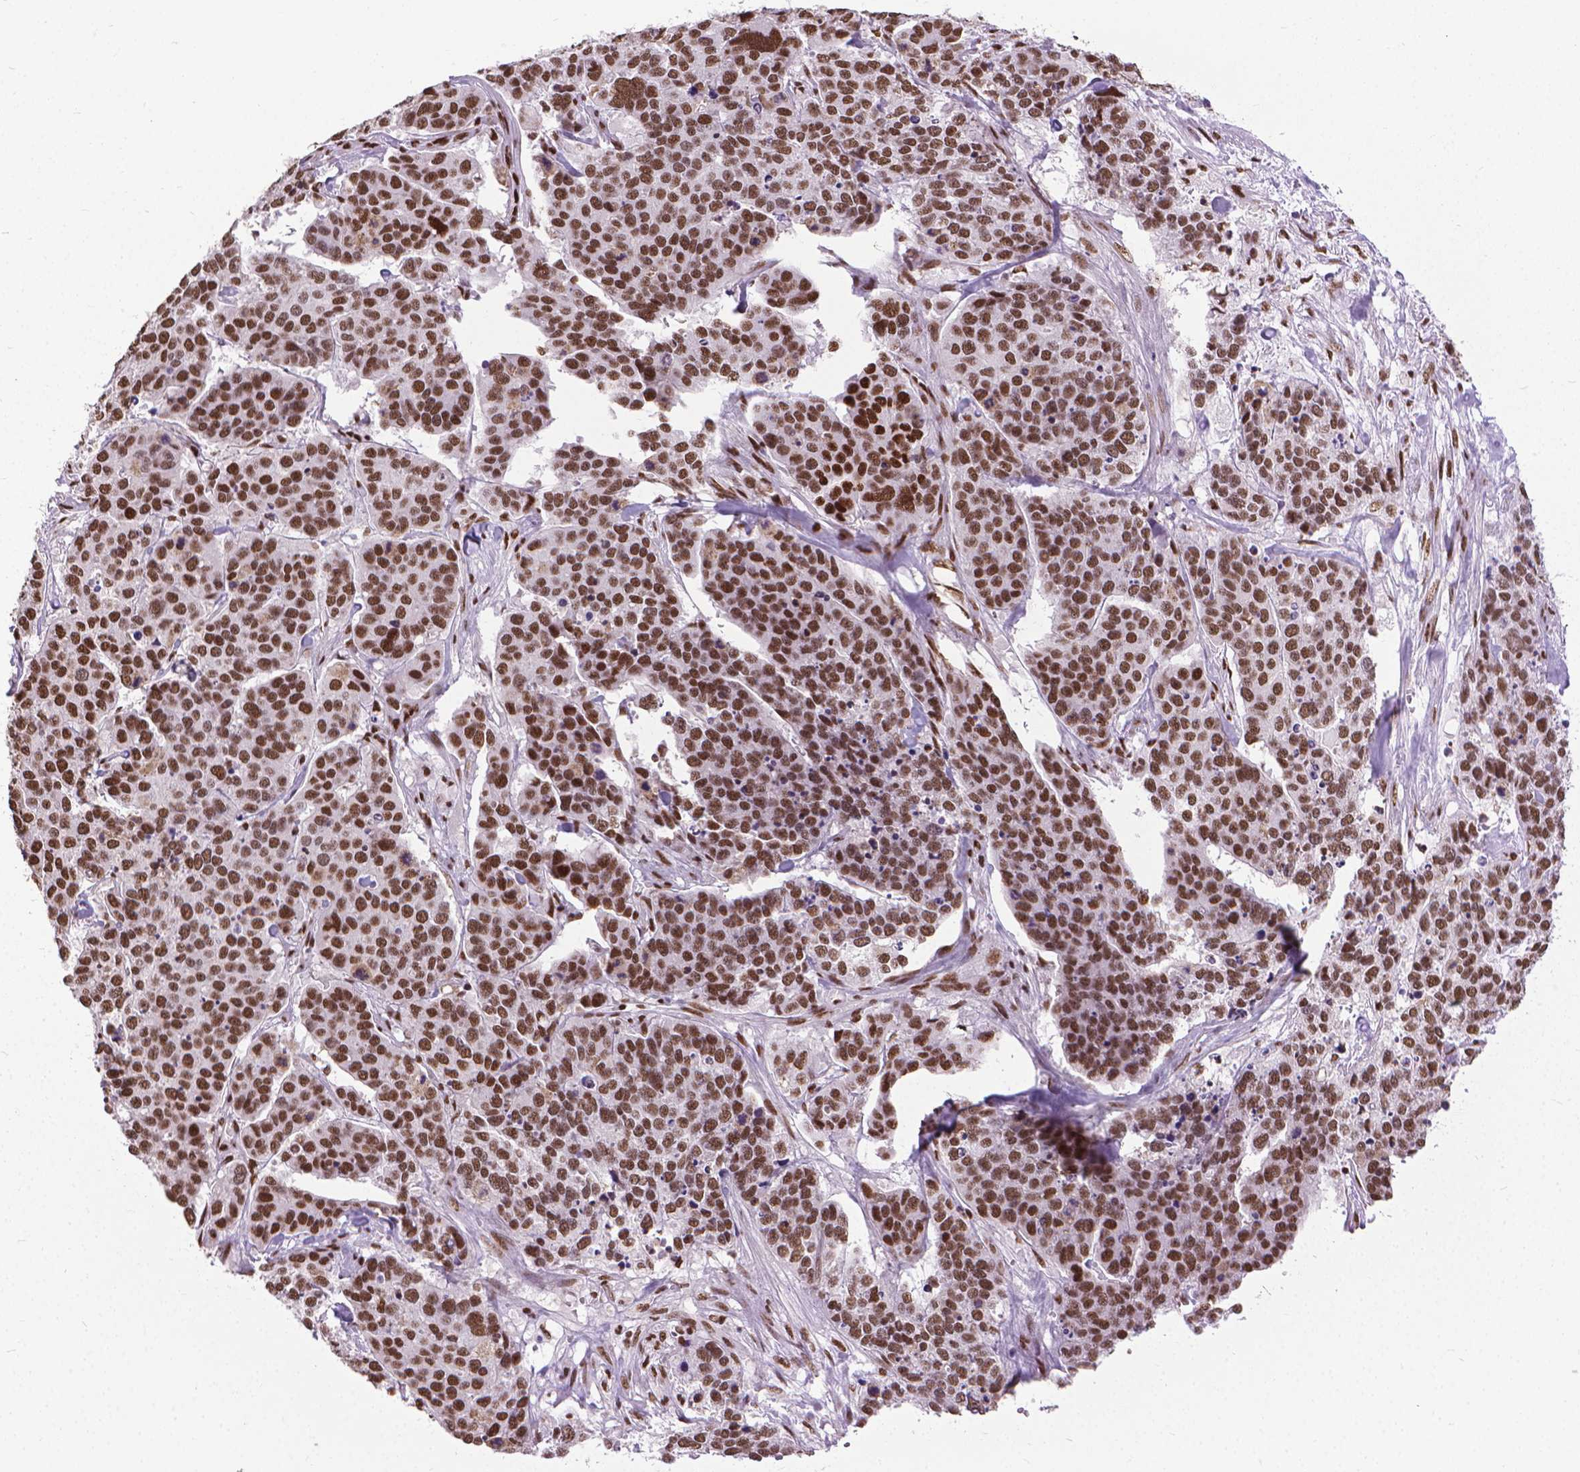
{"staining": {"intensity": "moderate", "quantity": ">75%", "location": "nuclear"}, "tissue": "ovarian cancer", "cell_type": "Tumor cells", "image_type": "cancer", "snomed": [{"axis": "morphology", "description": "Carcinoma, endometroid"}, {"axis": "topography", "description": "Ovary"}], "caption": "Ovarian endometroid carcinoma stained with DAB (3,3'-diaminobenzidine) IHC reveals medium levels of moderate nuclear staining in about >75% of tumor cells.", "gene": "AKAP8", "patient": {"sex": "female", "age": 65}}